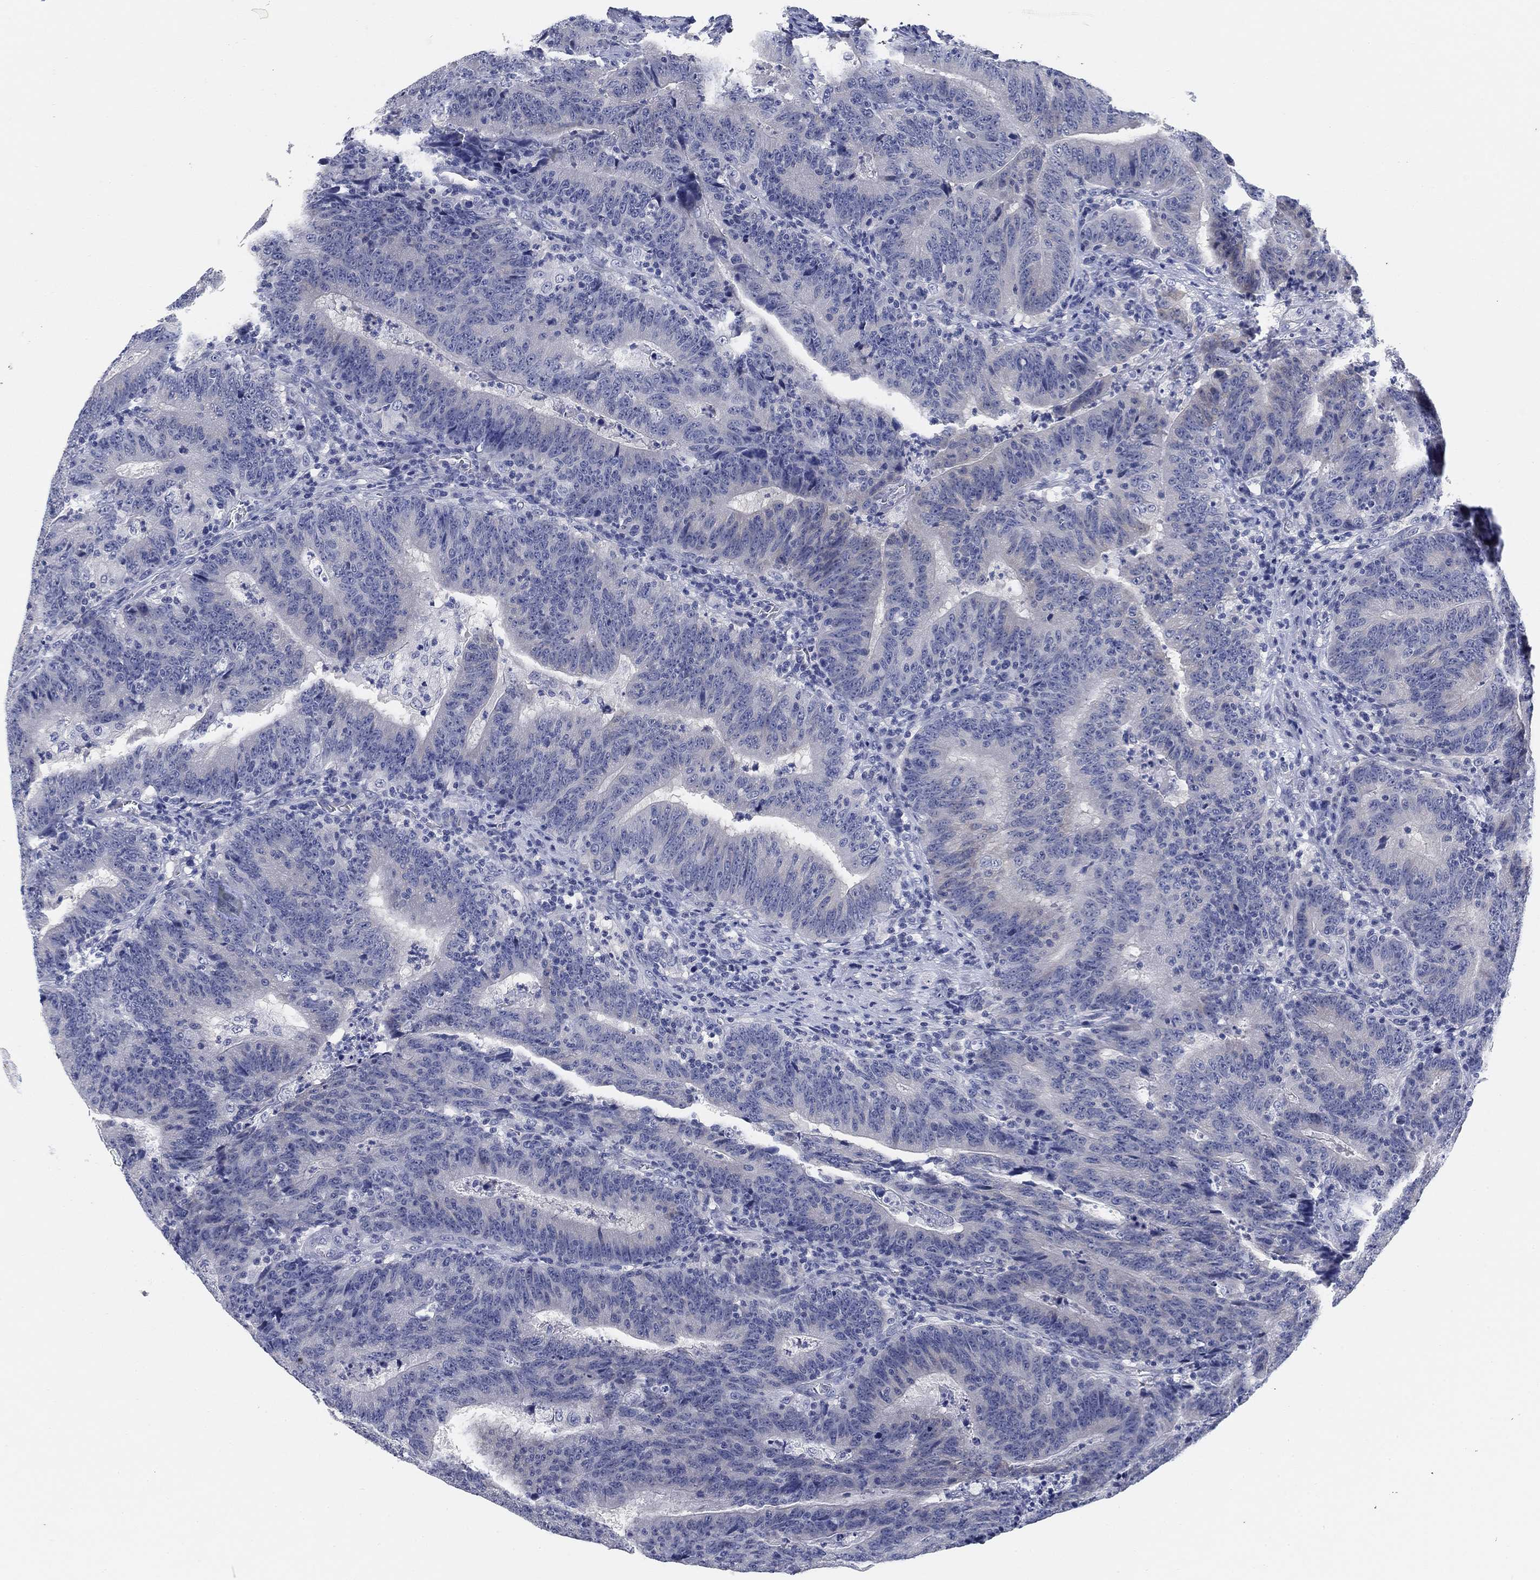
{"staining": {"intensity": "negative", "quantity": "none", "location": "none"}, "tissue": "colorectal cancer", "cell_type": "Tumor cells", "image_type": "cancer", "snomed": [{"axis": "morphology", "description": "Adenocarcinoma, NOS"}, {"axis": "topography", "description": "Colon"}], "caption": "IHC of colorectal cancer (adenocarcinoma) exhibits no staining in tumor cells.", "gene": "CLUL1", "patient": {"sex": "female", "age": 75}}